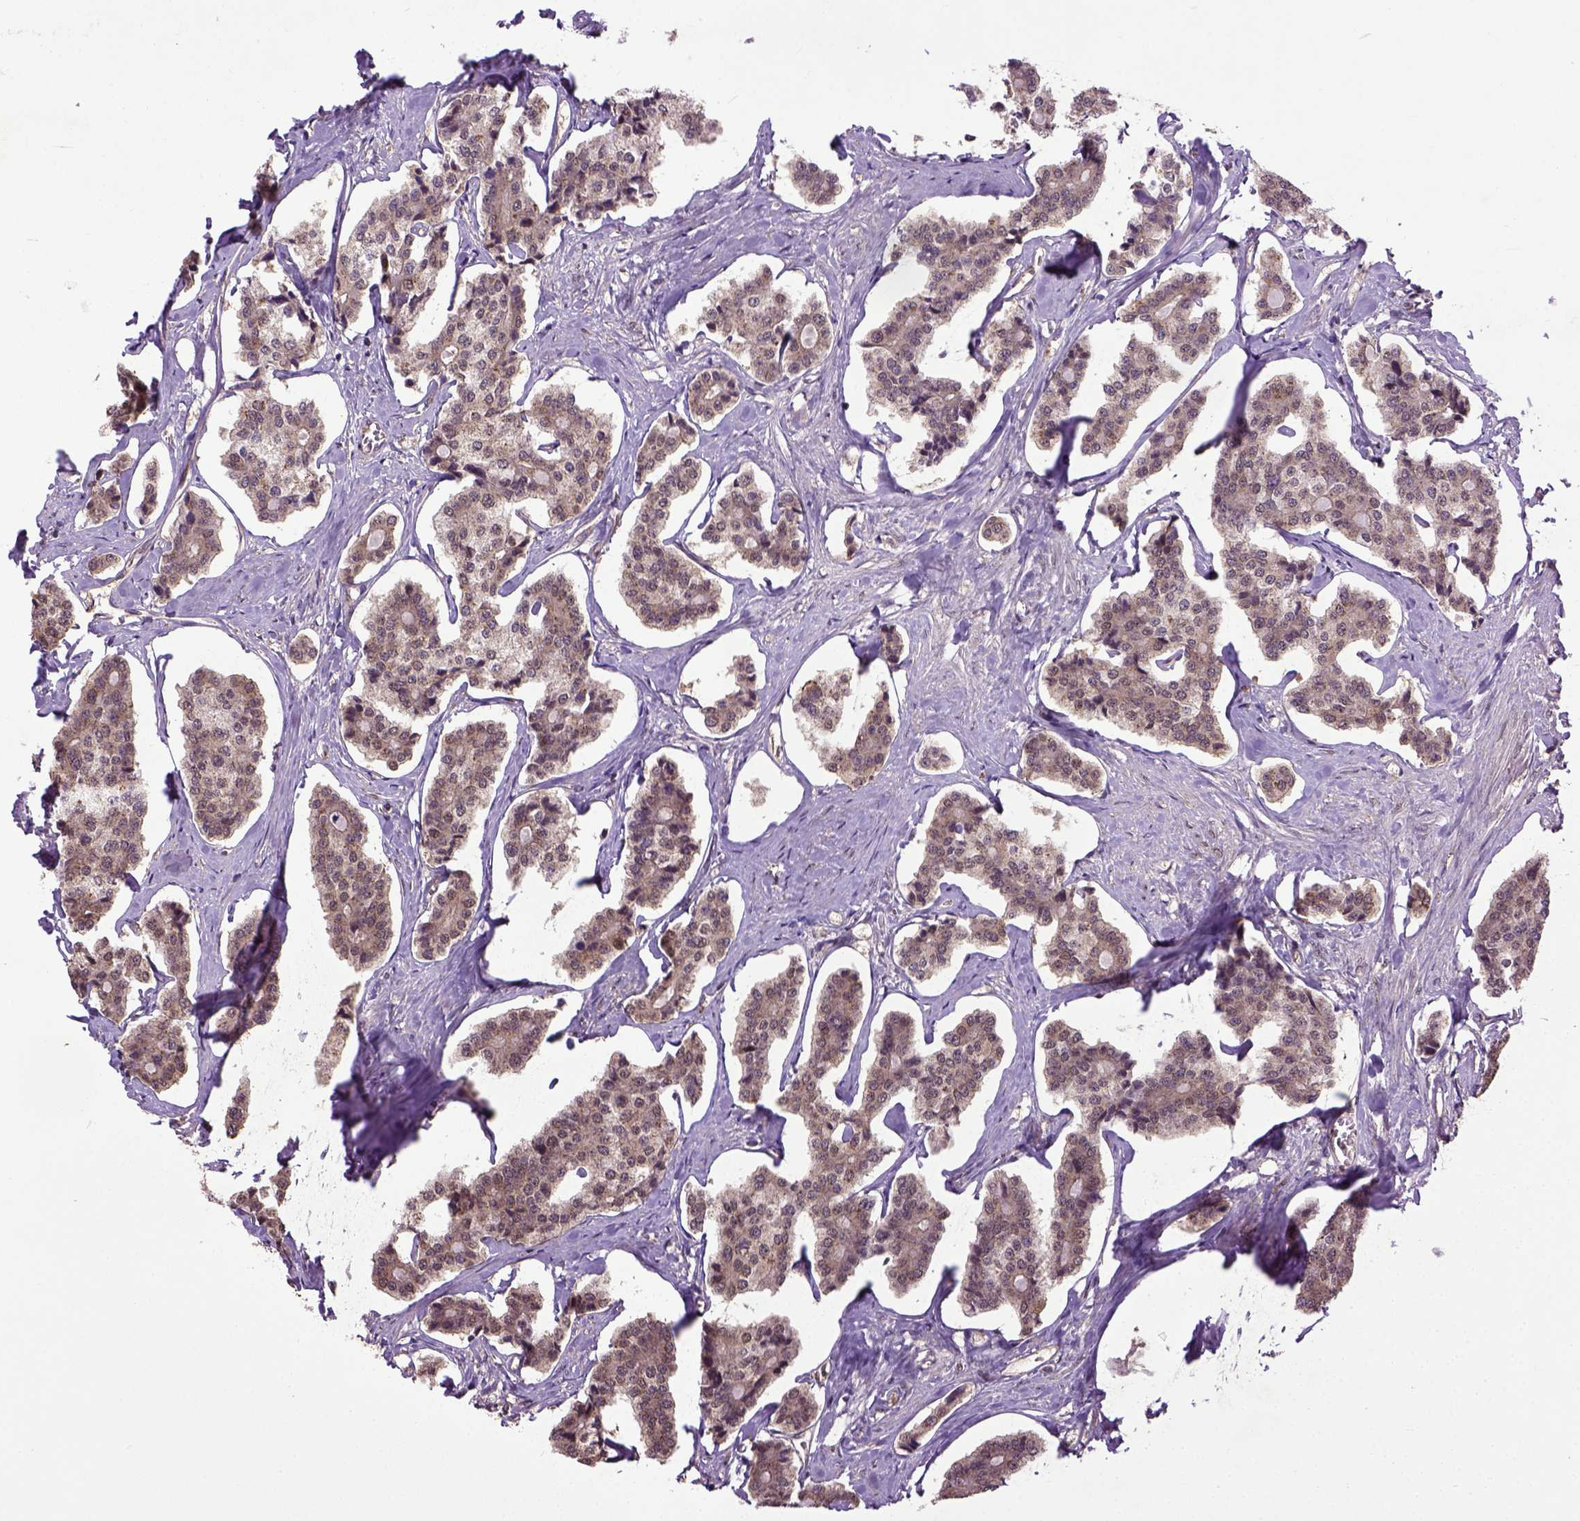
{"staining": {"intensity": "weak", "quantity": ">75%", "location": "cytoplasmic/membranous"}, "tissue": "carcinoid", "cell_type": "Tumor cells", "image_type": "cancer", "snomed": [{"axis": "morphology", "description": "Carcinoid, malignant, NOS"}, {"axis": "topography", "description": "Small intestine"}], "caption": "Protein expression analysis of human malignant carcinoid reveals weak cytoplasmic/membranous positivity in approximately >75% of tumor cells.", "gene": "UBA3", "patient": {"sex": "female", "age": 65}}